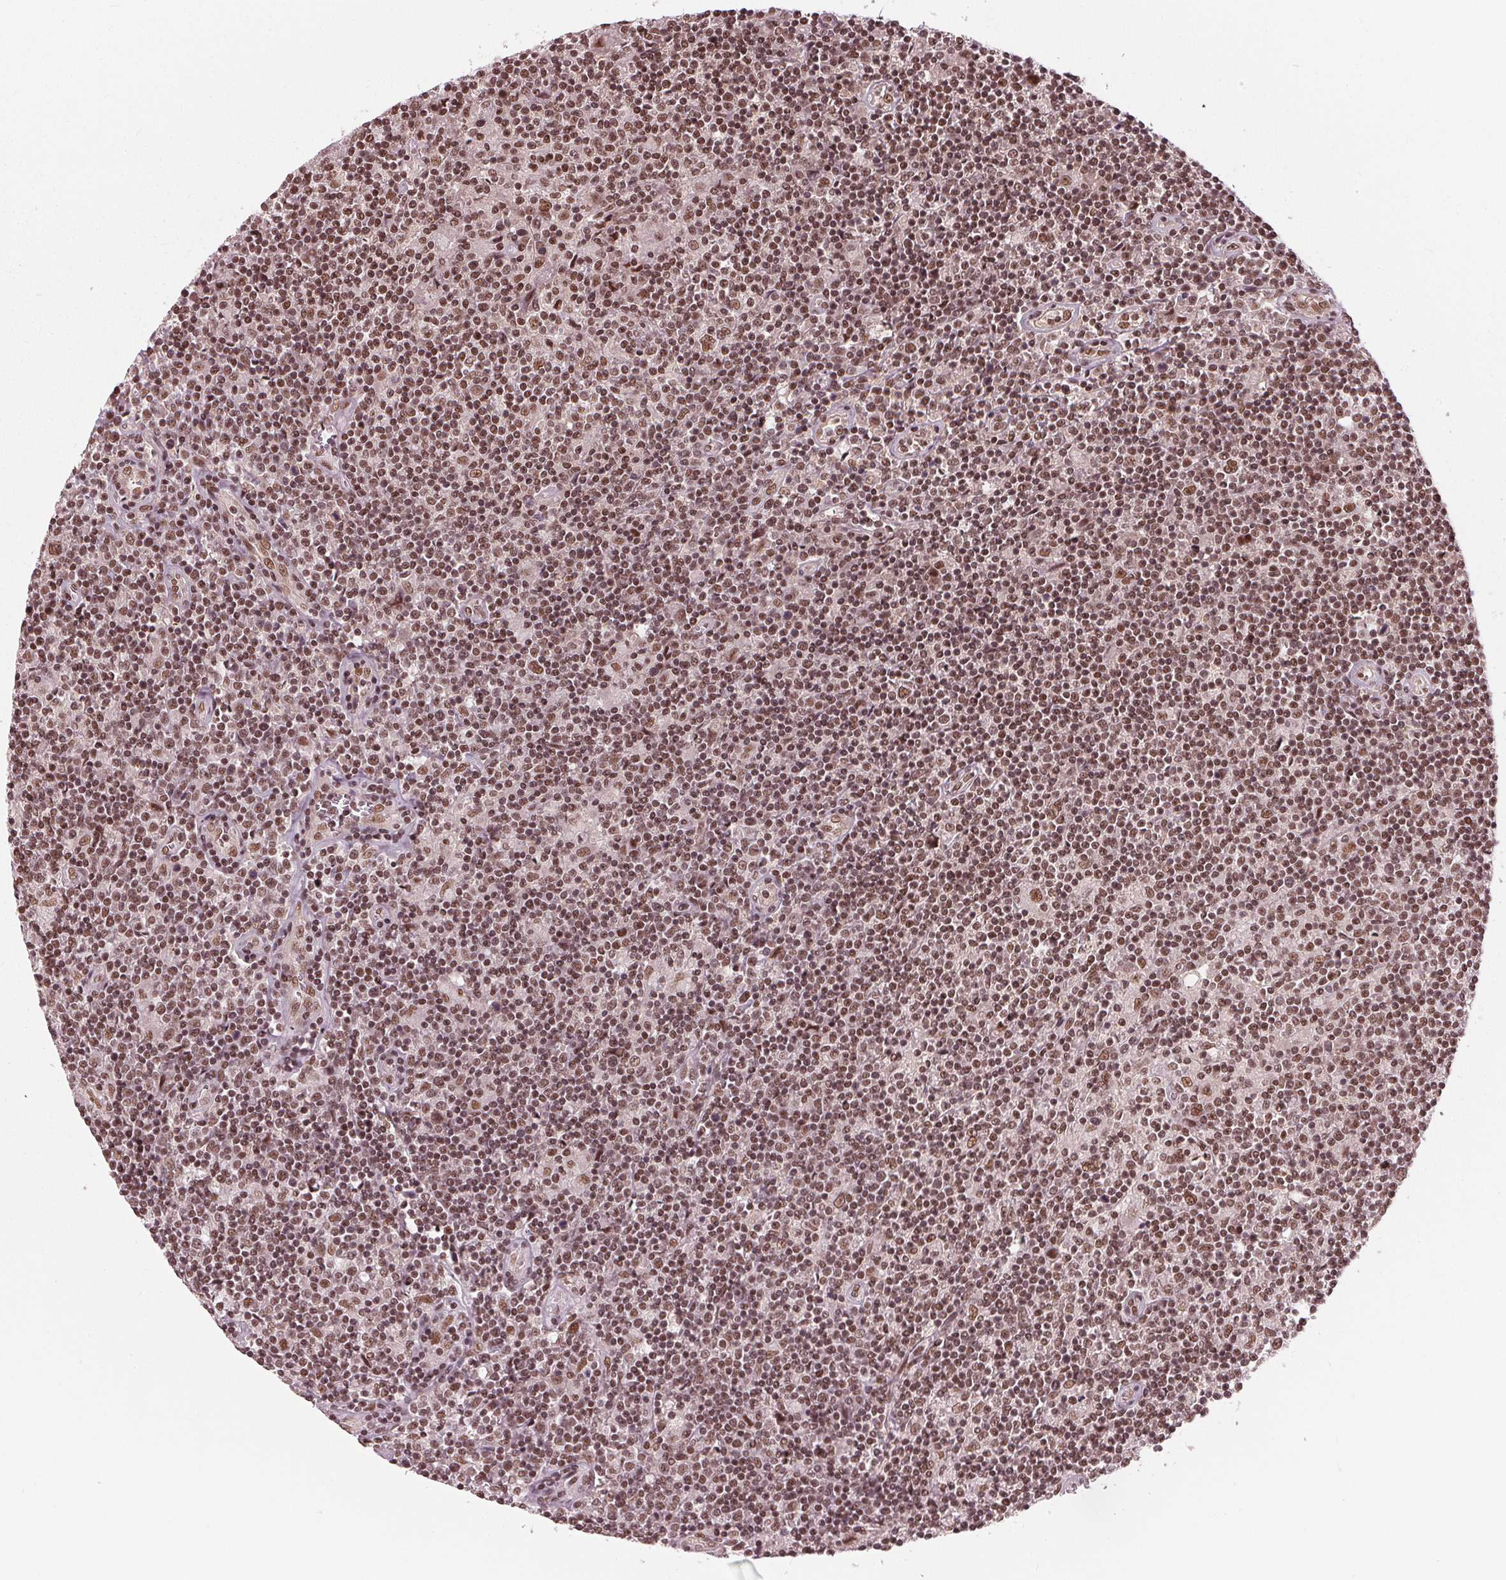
{"staining": {"intensity": "moderate", "quantity": ">75%", "location": "nuclear"}, "tissue": "lymphoma", "cell_type": "Tumor cells", "image_type": "cancer", "snomed": [{"axis": "morphology", "description": "Hodgkin's disease, NOS"}, {"axis": "topography", "description": "Lymph node"}], "caption": "IHC of Hodgkin's disease displays medium levels of moderate nuclear expression in approximately >75% of tumor cells. Nuclei are stained in blue.", "gene": "LSM2", "patient": {"sex": "male", "age": 40}}